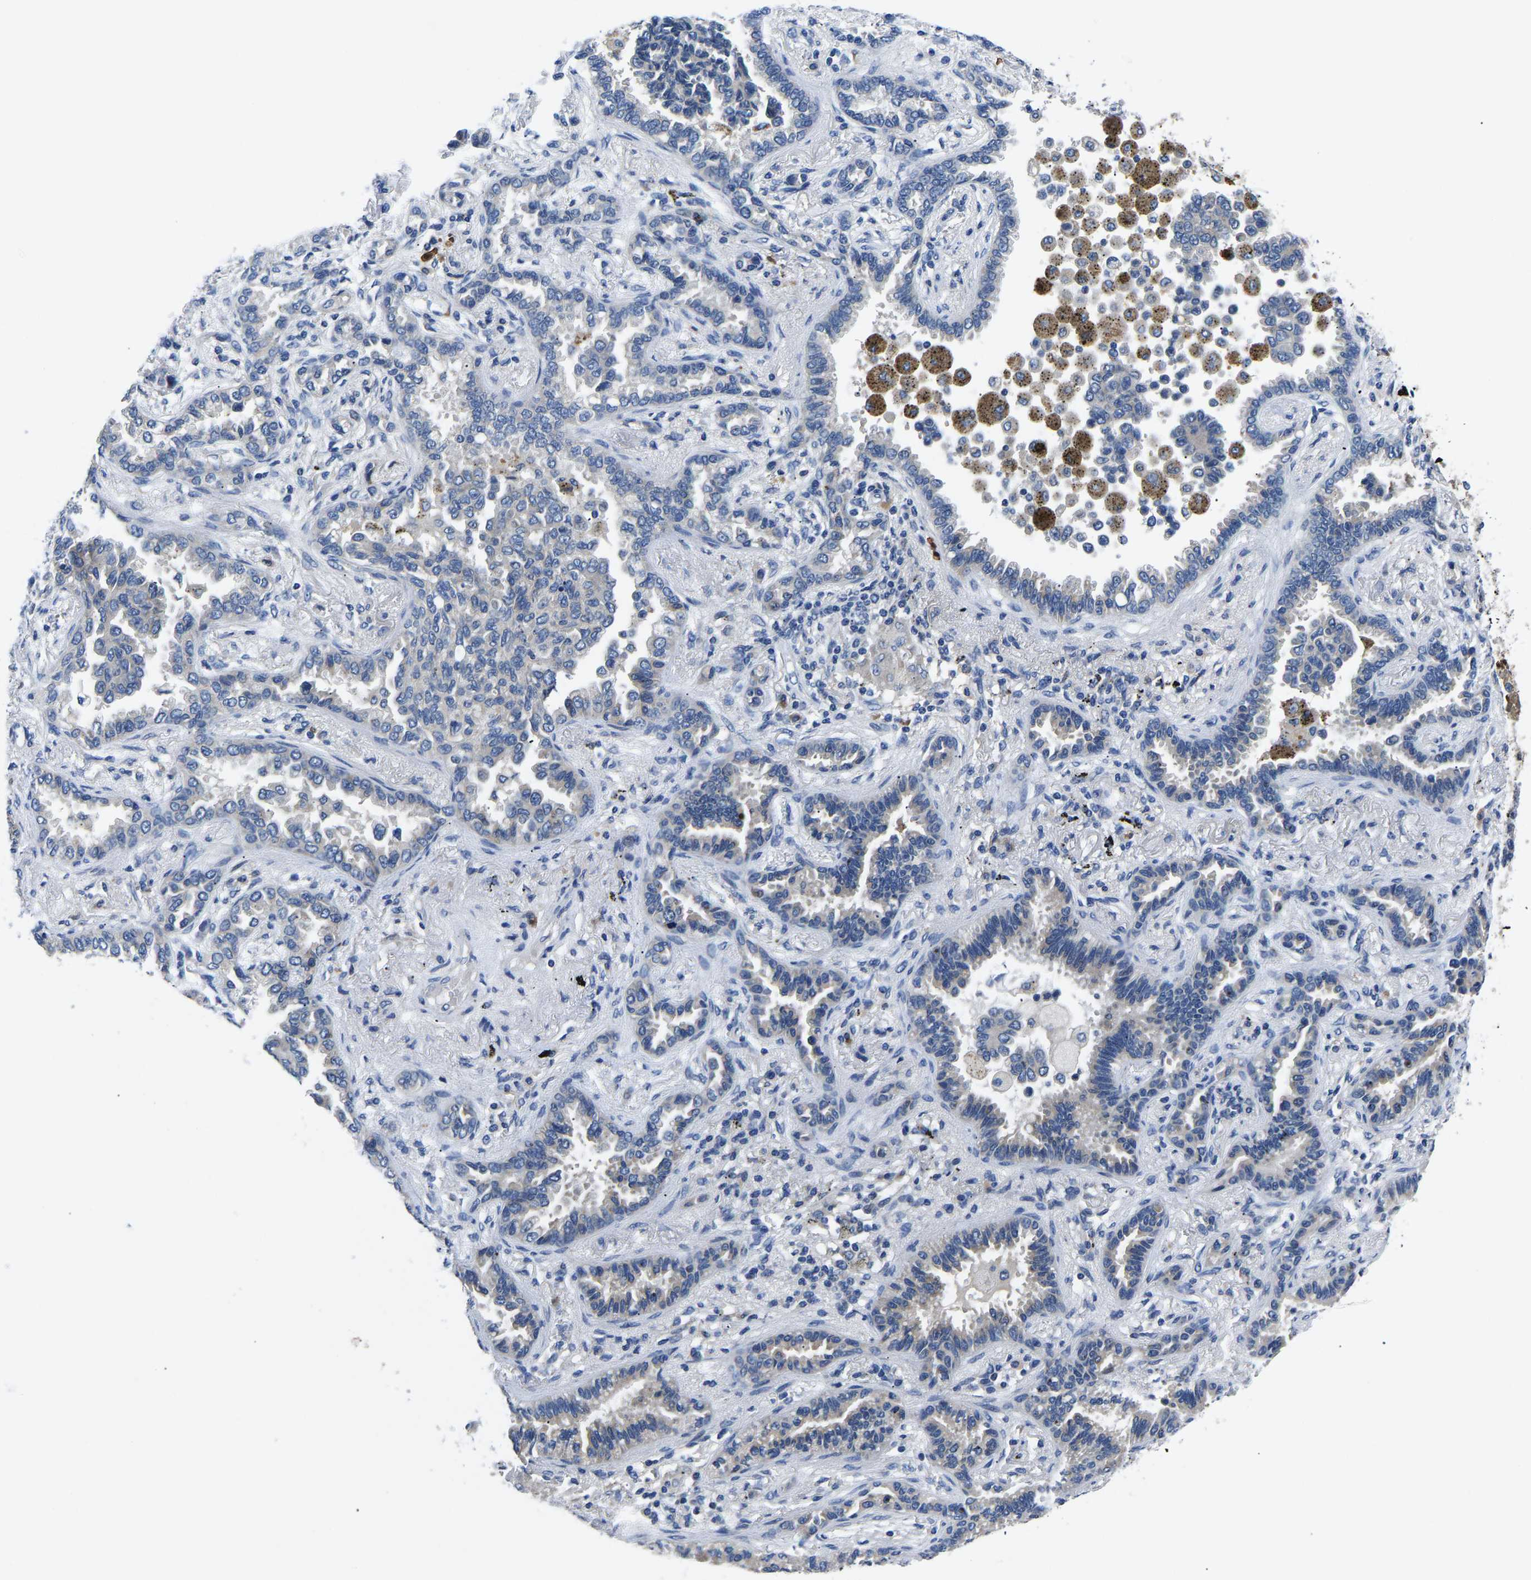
{"staining": {"intensity": "negative", "quantity": "none", "location": "none"}, "tissue": "lung cancer", "cell_type": "Tumor cells", "image_type": "cancer", "snomed": [{"axis": "morphology", "description": "Normal tissue, NOS"}, {"axis": "morphology", "description": "Adenocarcinoma, NOS"}, {"axis": "topography", "description": "Lung"}], "caption": "Immunohistochemical staining of human lung cancer demonstrates no significant expression in tumor cells.", "gene": "TOR1B", "patient": {"sex": "male", "age": 59}}